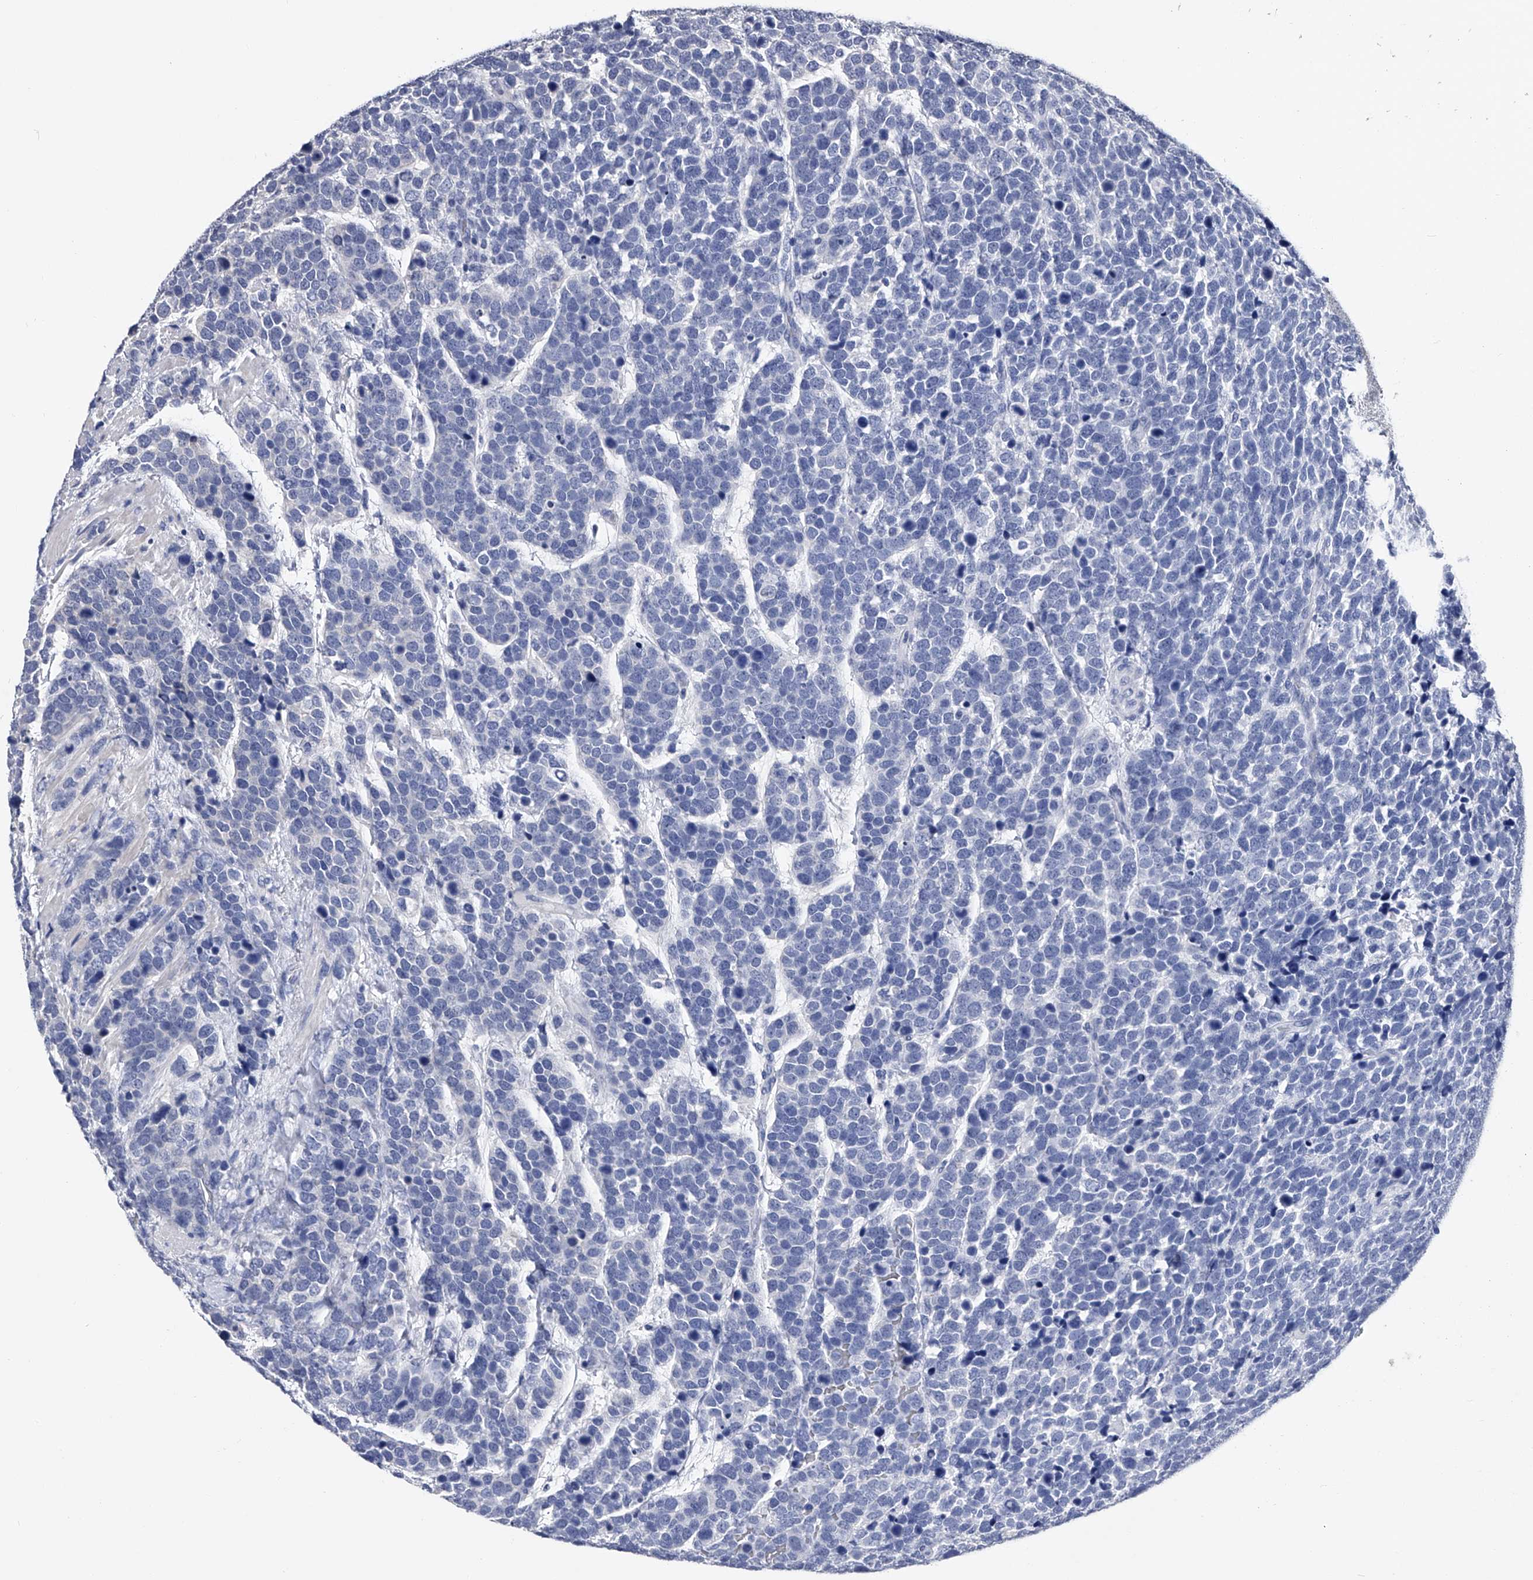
{"staining": {"intensity": "negative", "quantity": "none", "location": "none"}, "tissue": "urothelial cancer", "cell_type": "Tumor cells", "image_type": "cancer", "snomed": [{"axis": "morphology", "description": "Urothelial carcinoma, High grade"}, {"axis": "topography", "description": "Urinary bladder"}], "caption": "Tumor cells show no significant protein expression in urothelial cancer.", "gene": "EFCAB7", "patient": {"sex": "female", "age": 82}}